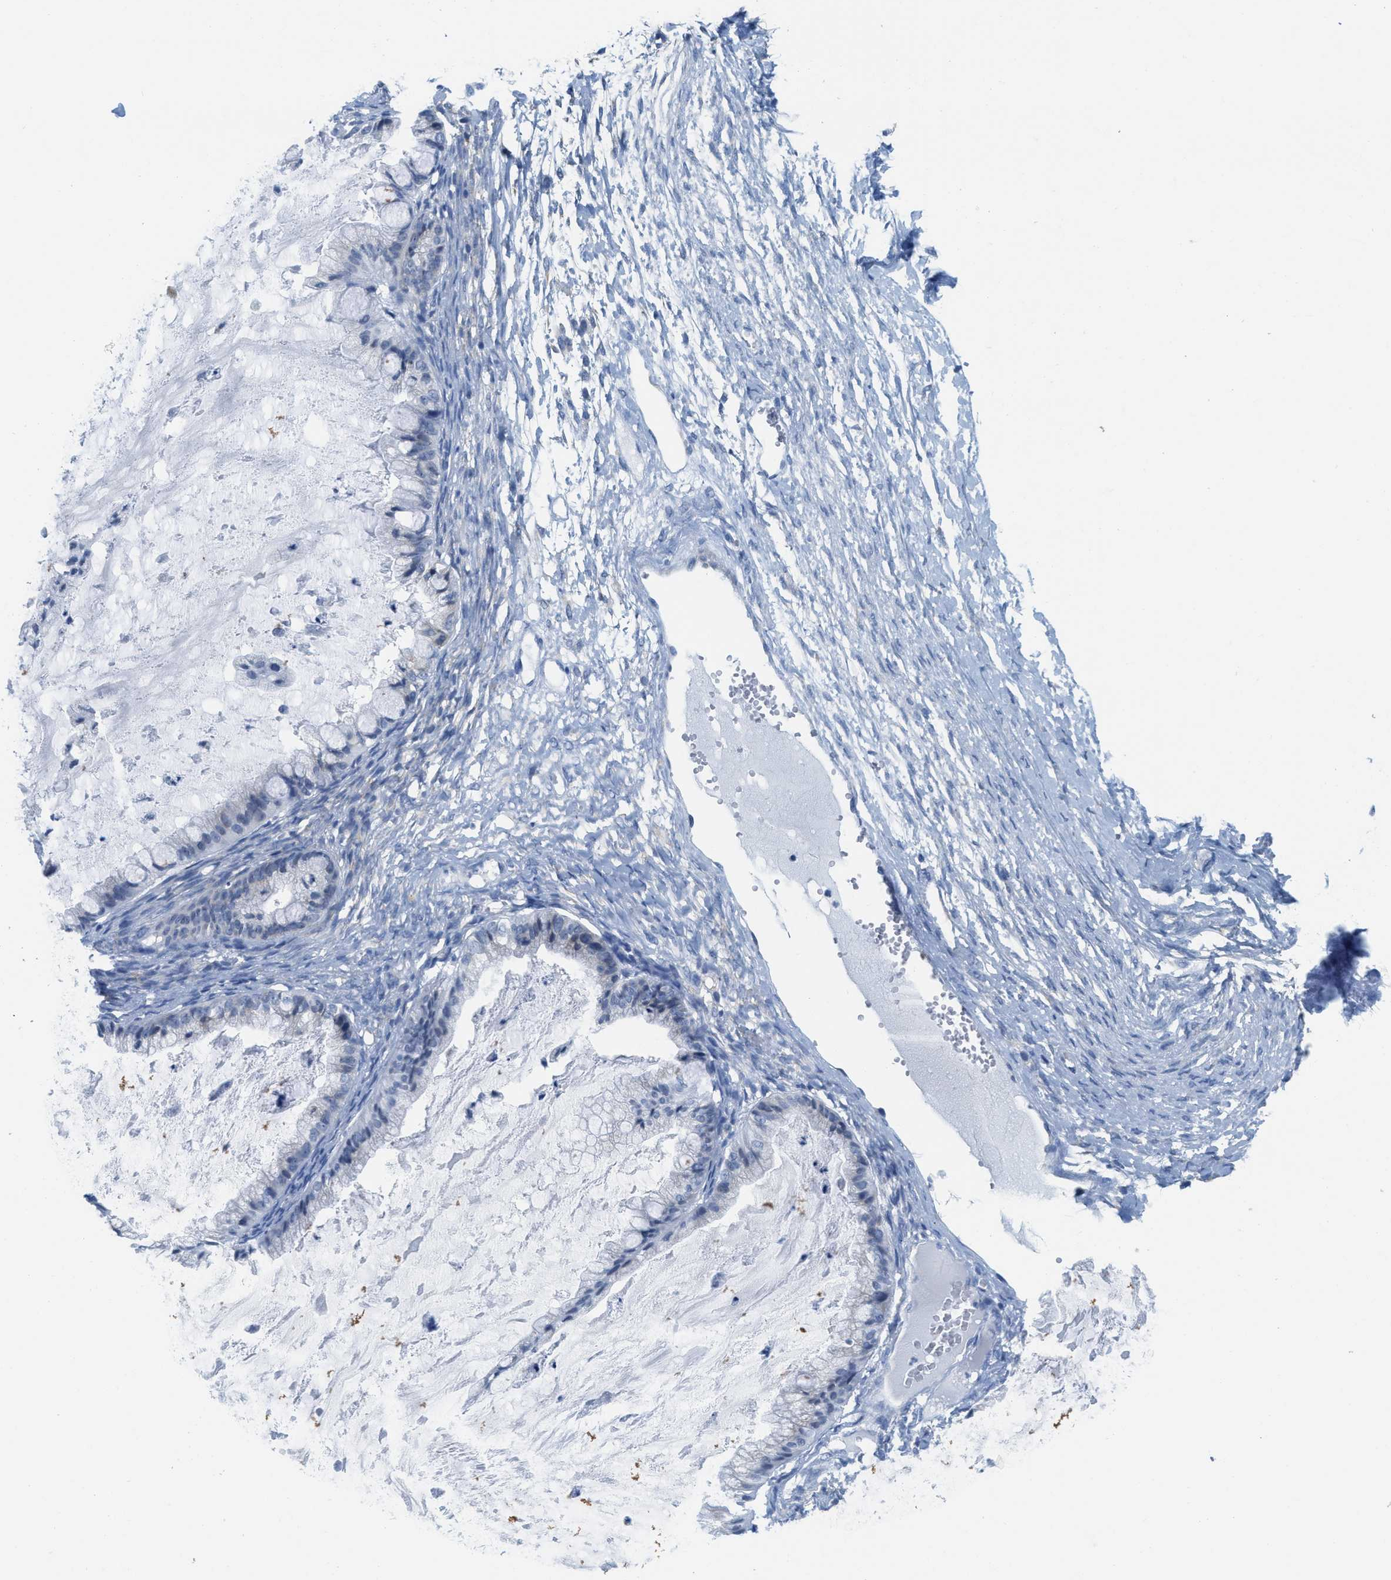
{"staining": {"intensity": "negative", "quantity": "none", "location": "none"}, "tissue": "ovarian cancer", "cell_type": "Tumor cells", "image_type": "cancer", "snomed": [{"axis": "morphology", "description": "Cystadenocarcinoma, mucinous, NOS"}, {"axis": "topography", "description": "Ovary"}], "caption": "There is no significant positivity in tumor cells of mucinous cystadenocarcinoma (ovarian).", "gene": "PTDSS1", "patient": {"sex": "female", "age": 57}}